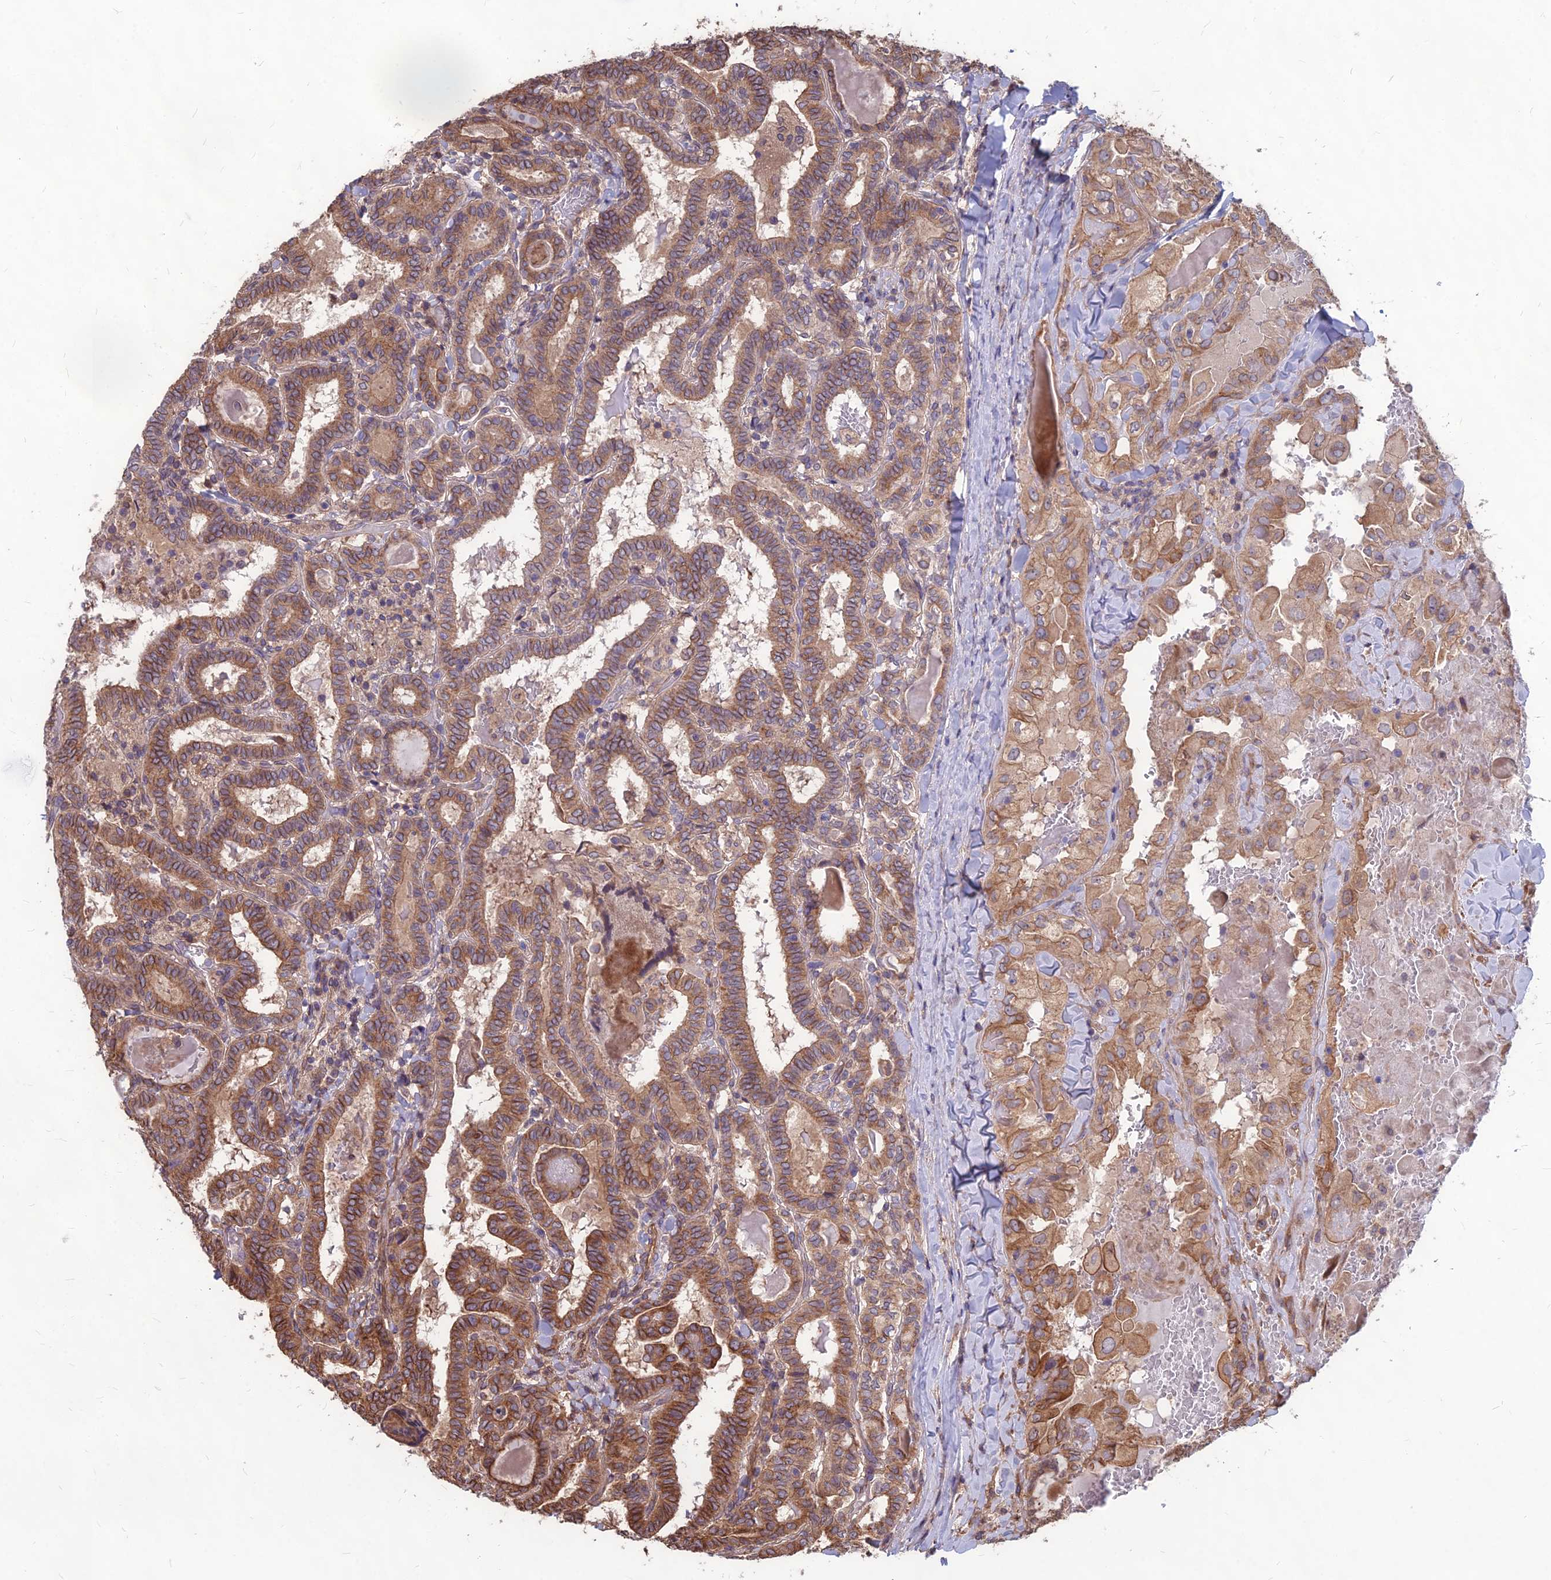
{"staining": {"intensity": "moderate", "quantity": ">75%", "location": "cytoplasmic/membranous"}, "tissue": "thyroid cancer", "cell_type": "Tumor cells", "image_type": "cancer", "snomed": [{"axis": "morphology", "description": "Papillary adenocarcinoma, NOS"}, {"axis": "topography", "description": "Thyroid gland"}], "caption": "The immunohistochemical stain shows moderate cytoplasmic/membranous expression in tumor cells of papillary adenocarcinoma (thyroid) tissue.", "gene": "LSM6", "patient": {"sex": "female", "age": 72}}